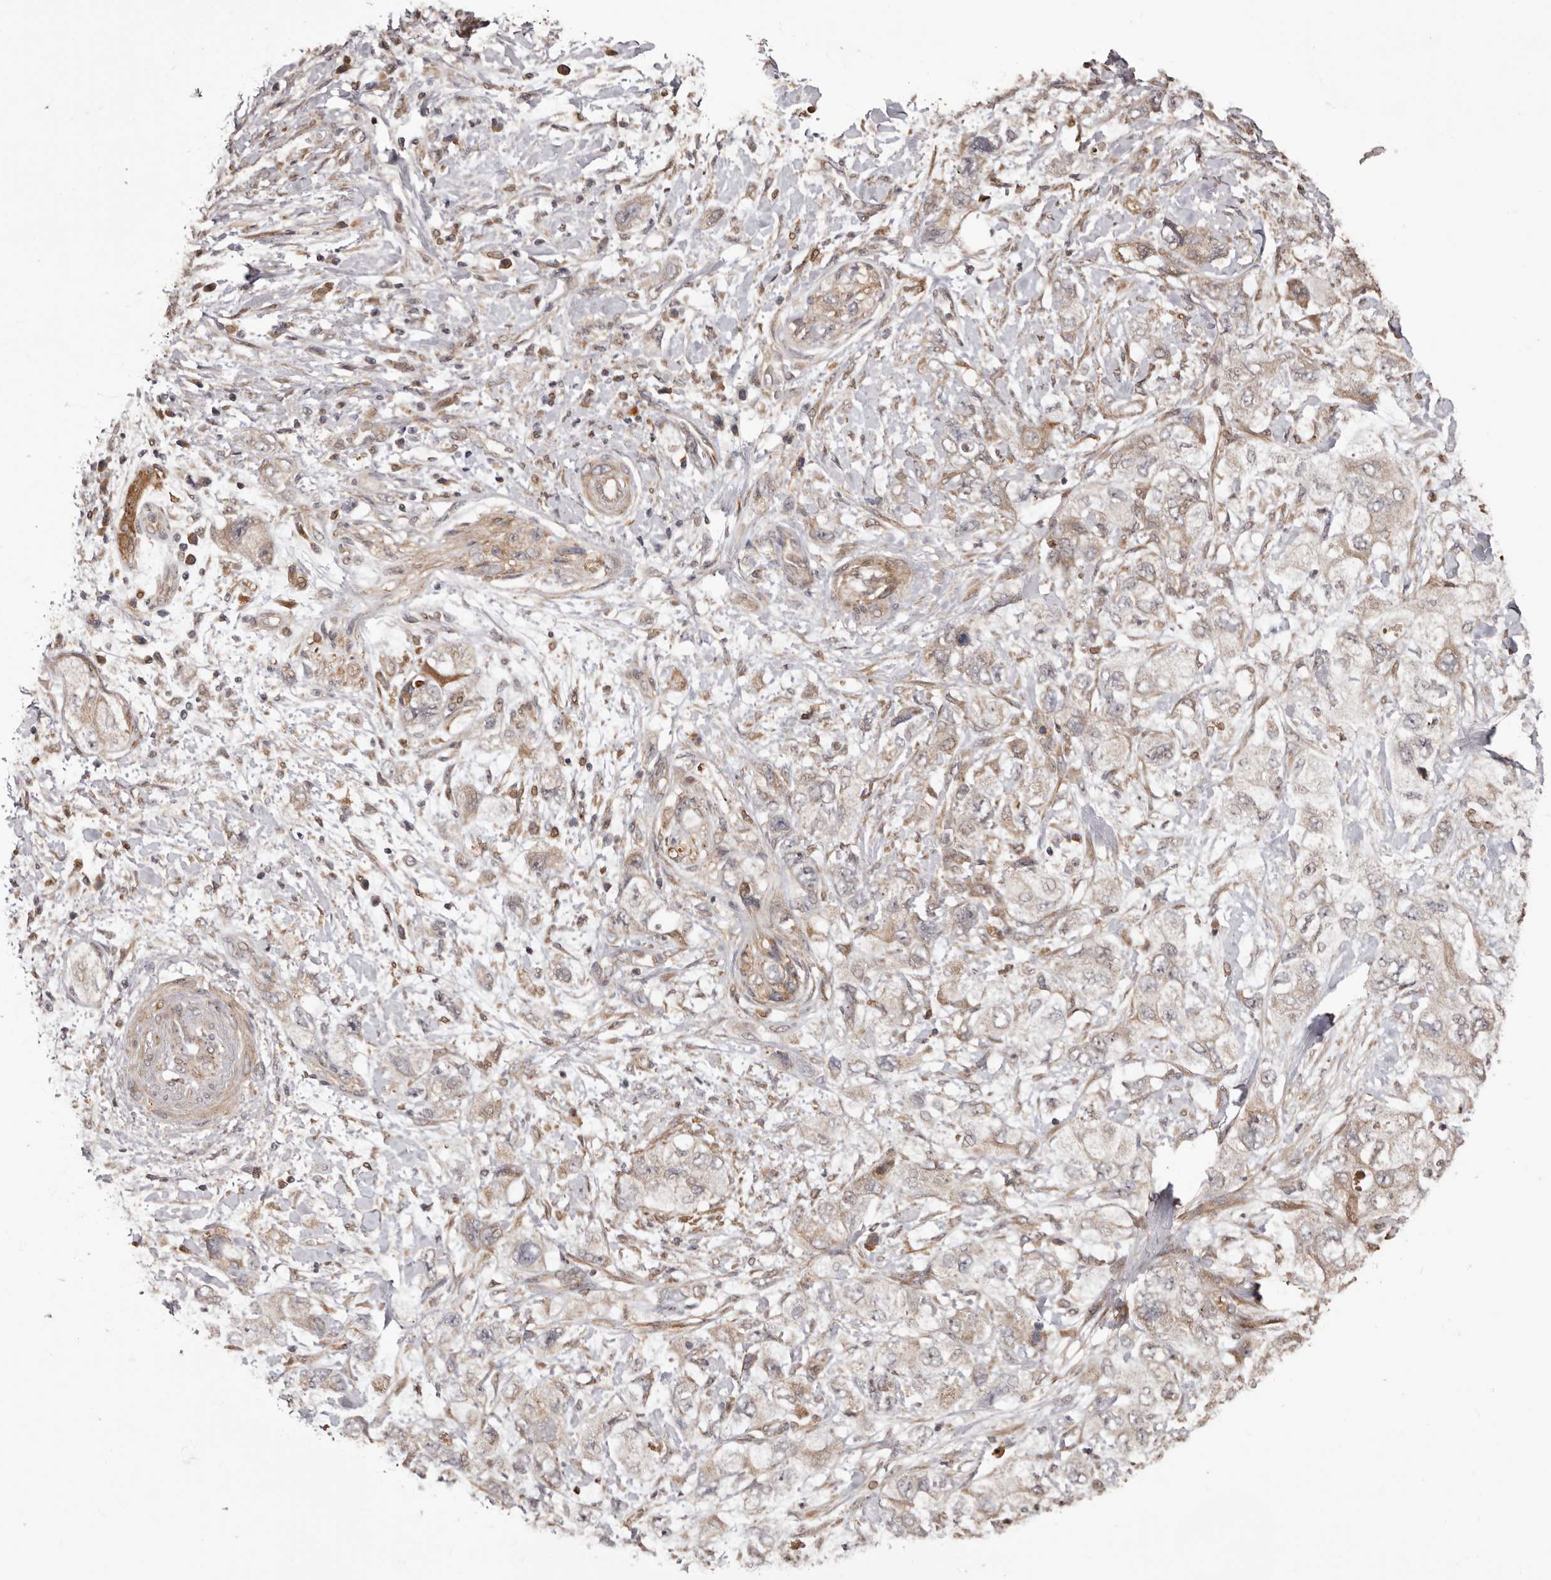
{"staining": {"intensity": "weak", "quantity": "<25%", "location": "cytoplasmic/membranous"}, "tissue": "pancreatic cancer", "cell_type": "Tumor cells", "image_type": "cancer", "snomed": [{"axis": "morphology", "description": "Adenocarcinoma, NOS"}, {"axis": "topography", "description": "Pancreas"}], "caption": "Human pancreatic cancer (adenocarcinoma) stained for a protein using immunohistochemistry displays no expression in tumor cells.", "gene": "ZCCHC7", "patient": {"sex": "female", "age": 73}}